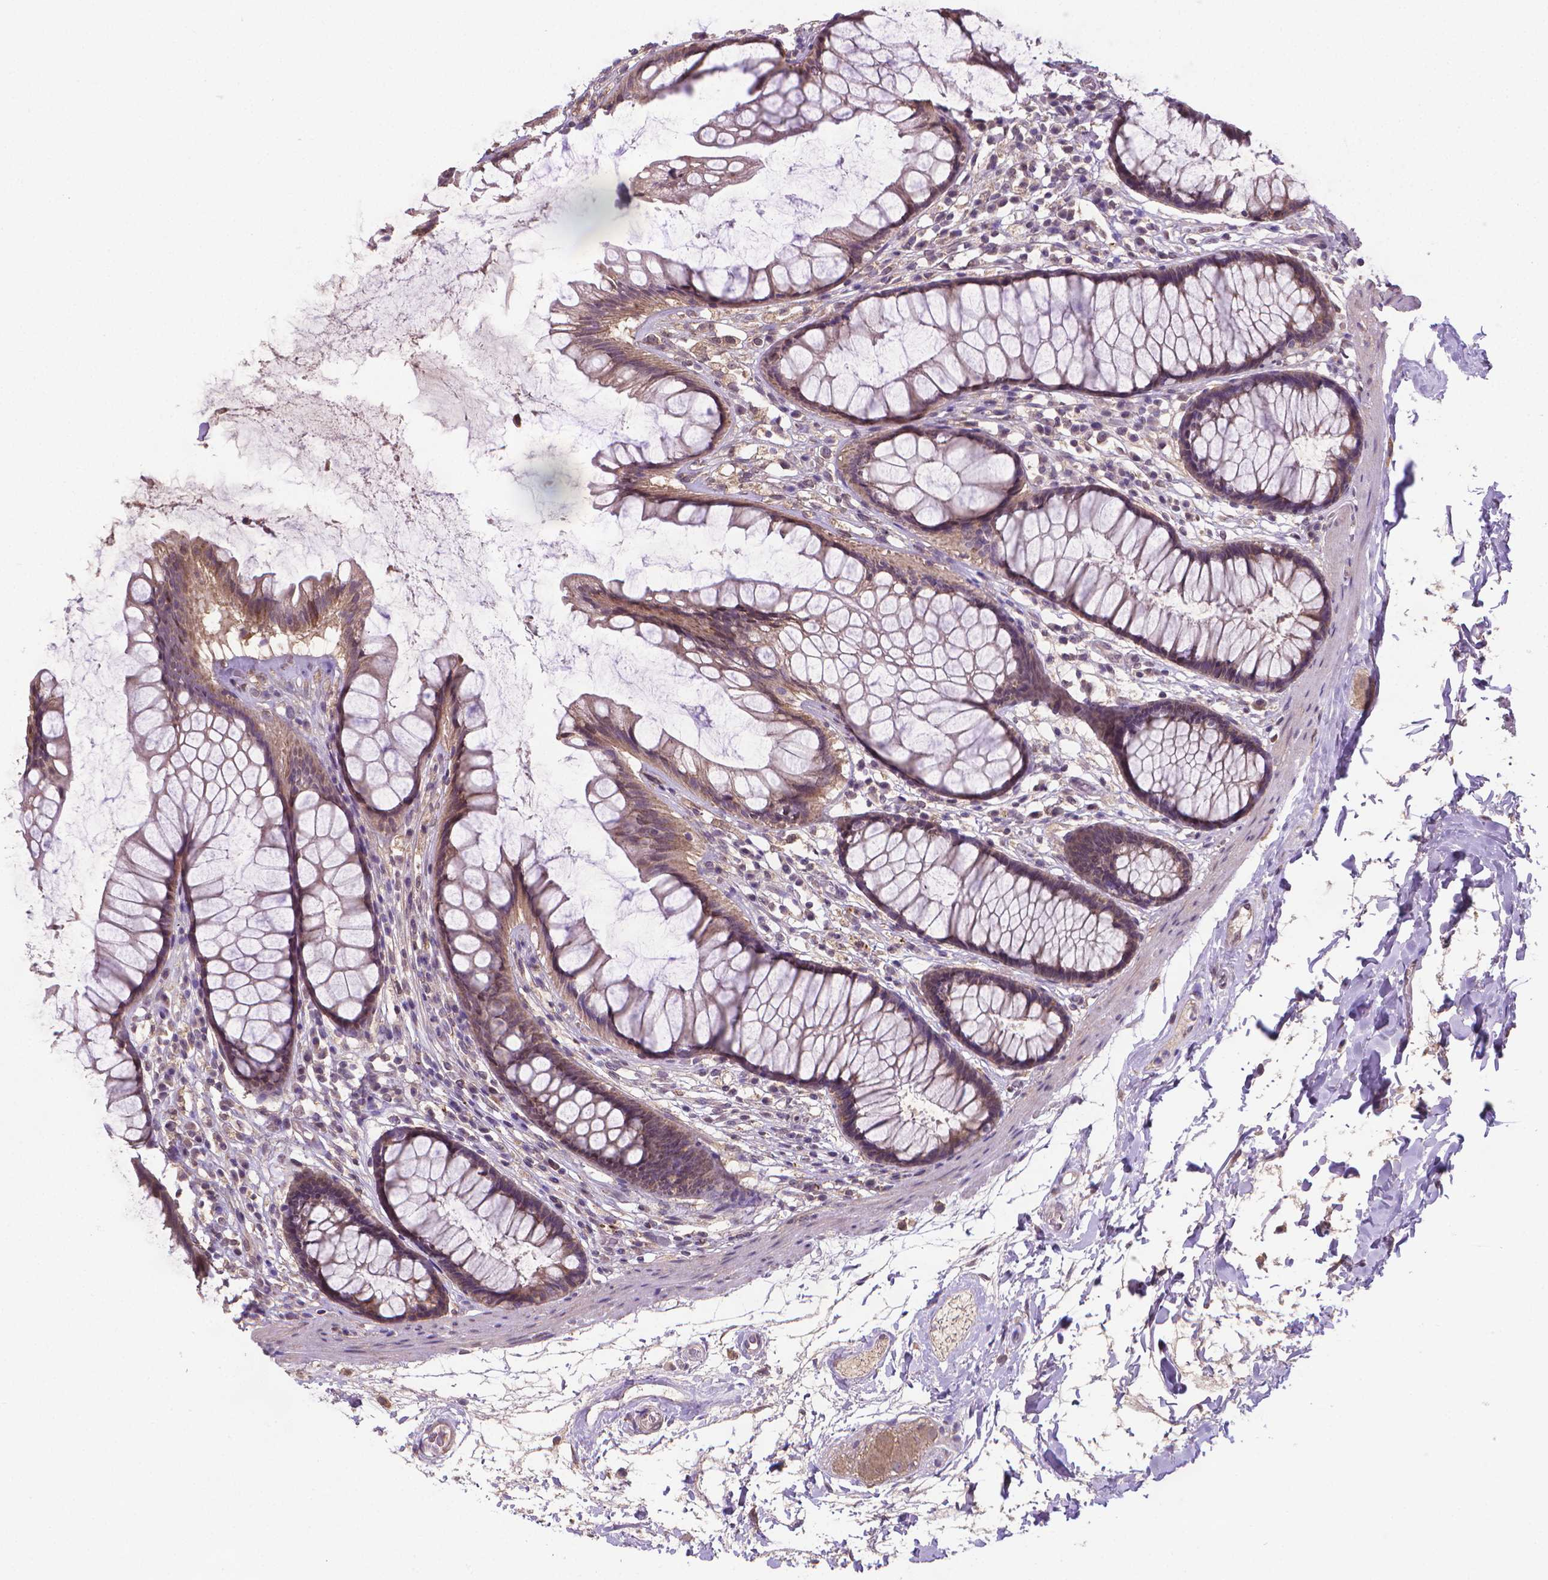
{"staining": {"intensity": "weak", "quantity": ">75%", "location": "cytoplasmic/membranous"}, "tissue": "rectum", "cell_type": "Glandular cells", "image_type": "normal", "snomed": [{"axis": "morphology", "description": "Normal tissue, NOS"}, {"axis": "topography", "description": "Rectum"}], "caption": "IHC micrograph of normal rectum stained for a protein (brown), which displays low levels of weak cytoplasmic/membranous staining in about >75% of glandular cells.", "gene": "GPR63", "patient": {"sex": "male", "age": 72}}